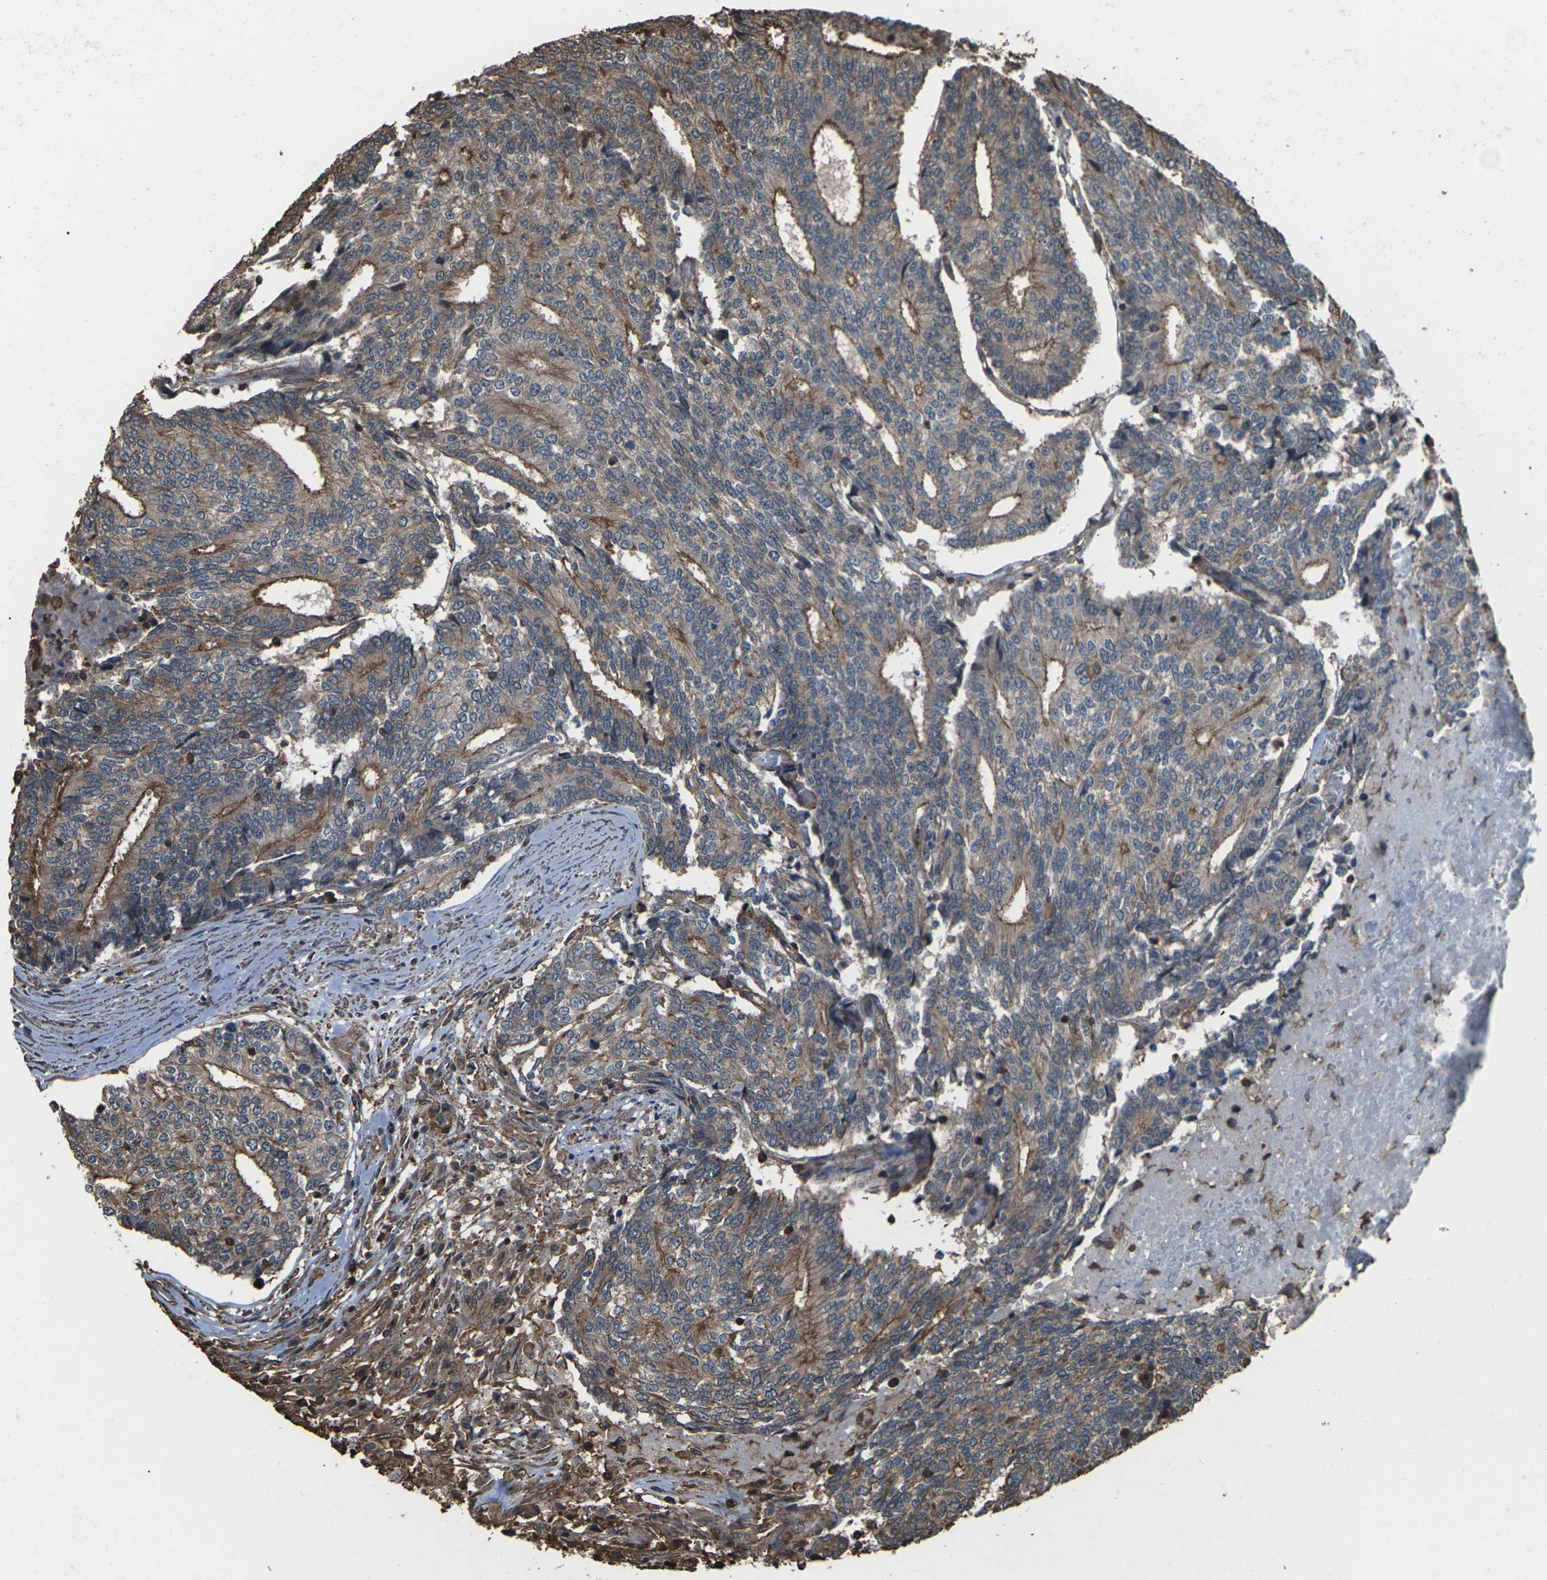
{"staining": {"intensity": "moderate", "quantity": "25%-75%", "location": "cytoplasmic/membranous"}, "tissue": "prostate cancer", "cell_type": "Tumor cells", "image_type": "cancer", "snomed": [{"axis": "morphology", "description": "Normal tissue, NOS"}, {"axis": "morphology", "description": "Adenocarcinoma, High grade"}, {"axis": "topography", "description": "Prostate"}, {"axis": "topography", "description": "Seminal veicle"}], "caption": "There is medium levels of moderate cytoplasmic/membranous expression in tumor cells of prostate cancer, as demonstrated by immunohistochemical staining (brown color).", "gene": "DHPS", "patient": {"sex": "male", "age": 55}}